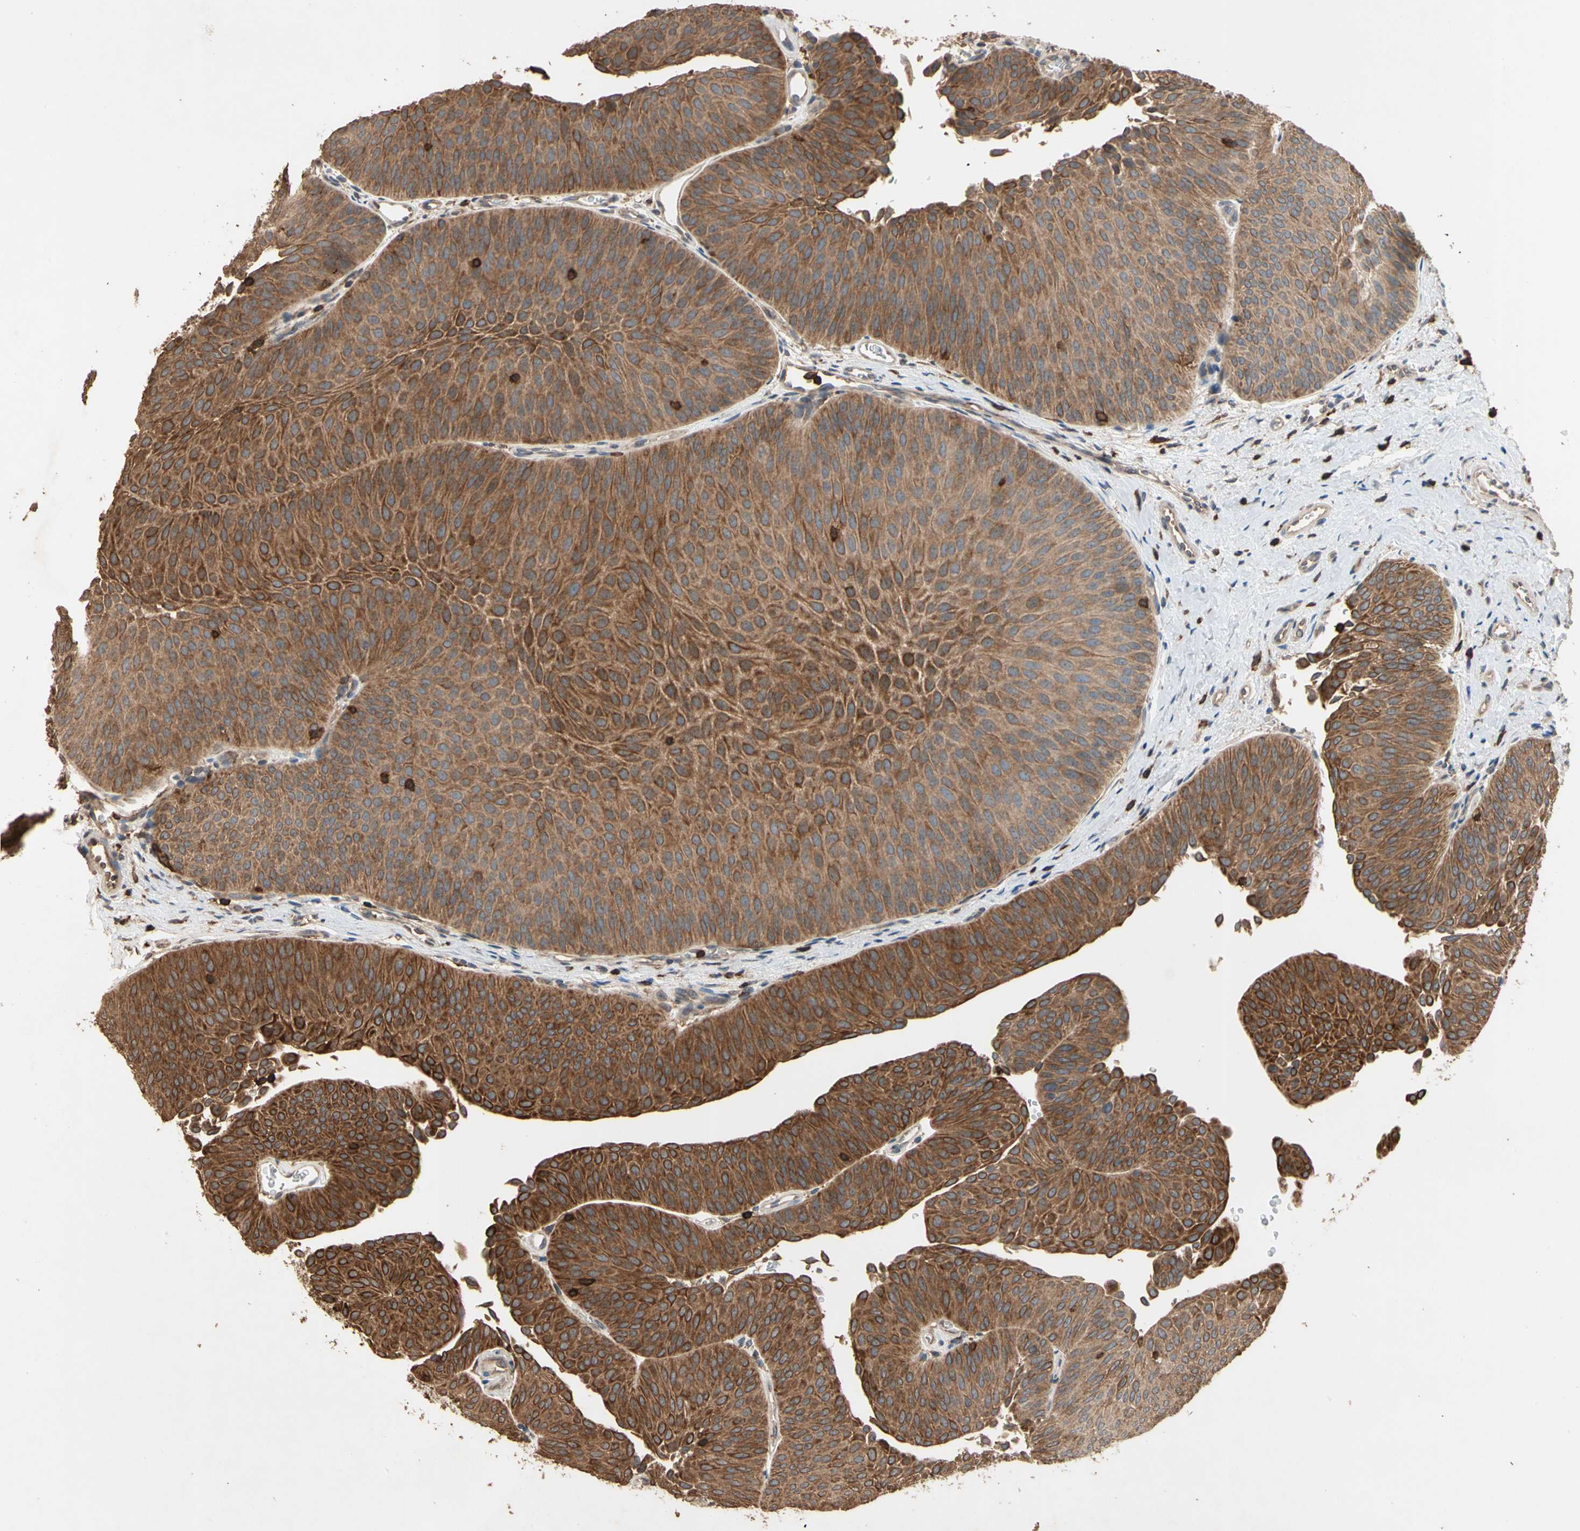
{"staining": {"intensity": "strong", "quantity": ">75%", "location": "cytoplasmic/membranous"}, "tissue": "urothelial cancer", "cell_type": "Tumor cells", "image_type": "cancer", "snomed": [{"axis": "morphology", "description": "Urothelial carcinoma, Low grade"}, {"axis": "topography", "description": "Urinary bladder"}], "caption": "Immunohistochemistry (IHC) staining of urothelial carcinoma (low-grade), which reveals high levels of strong cytoplasmic/membranous staining in about >75% of tumor cells indicating strong cytoplasmic/membranous protein expression. The staining was performed using DAB (brown) for protein detection and nuclei were counterstained in hematoxylin (blue).", "gene": "MAP3K10", "patient": {"sex": "female", "age": 60}}